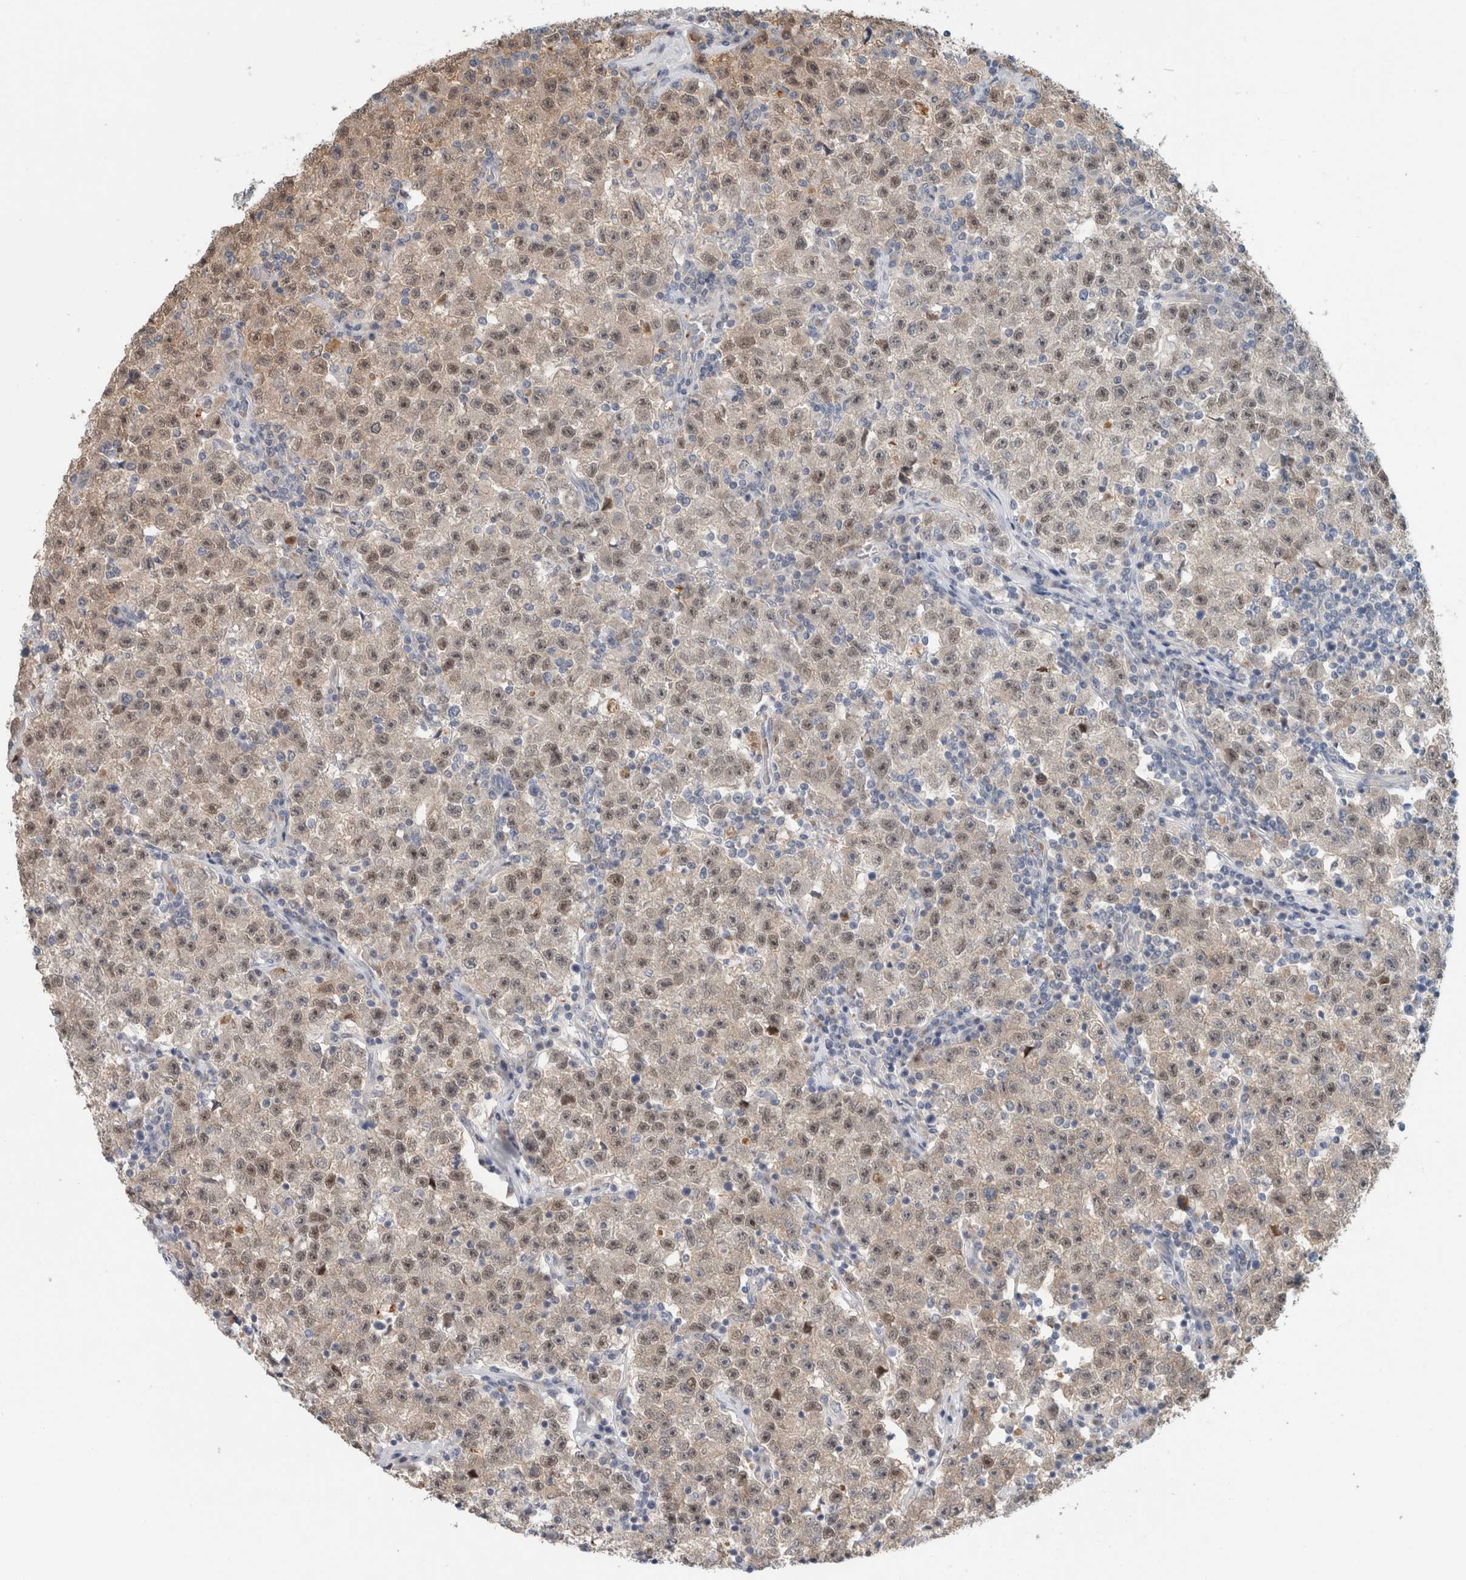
{"staining": {"intensity": "moderate", "quantity": ">75%", "location": "nuclear"}, "tissue": "testis cancer", "cell_type": "Tumor cells", "image_type": "cancer", "snomed": [{"axis": "morphology", "description": "Seminoma, NOS"}, {"axis": "topography", "description": "Testis"}], "caption": "IHC (DAB) staining of testis cancer (seminoma) demonstrates moderate nuclear protein staining in approximately >75% of tumor cells. (IHC, brightfield microscopy, high magnification).", "gene": "CRAT", "patient": {"sex": "male", "age": 22}}